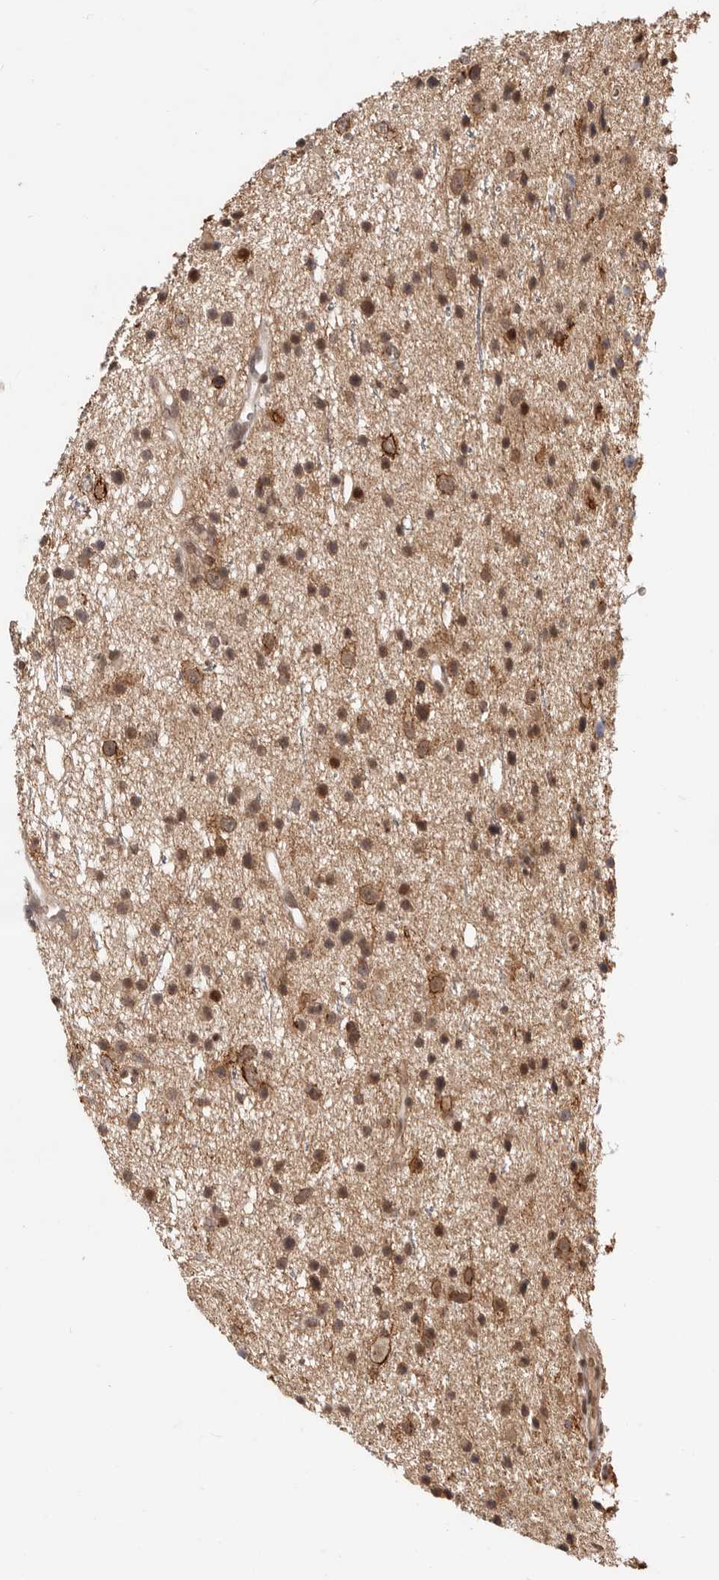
{"staining": {"intensity": "moderate", "quantity": ">75%", "location": "cytoplasmic/membranous"}, "tissue": "glioma", "cell_type": "Tumor cells", "image_type": "cancer", "snomed": [{"axis": "morphology", "description": "Glioma, malignant, Low grade"}, {"axis": "topography", "description": "Cerebral cortex"}], "caption": "Tumor cells exhibit medium levels of moderate cytoplasmic/membranous positivity in approximately >75% of cells in glioma.", "gene": "NCOA3", "patient": {"sex": "female", "age": 39}}